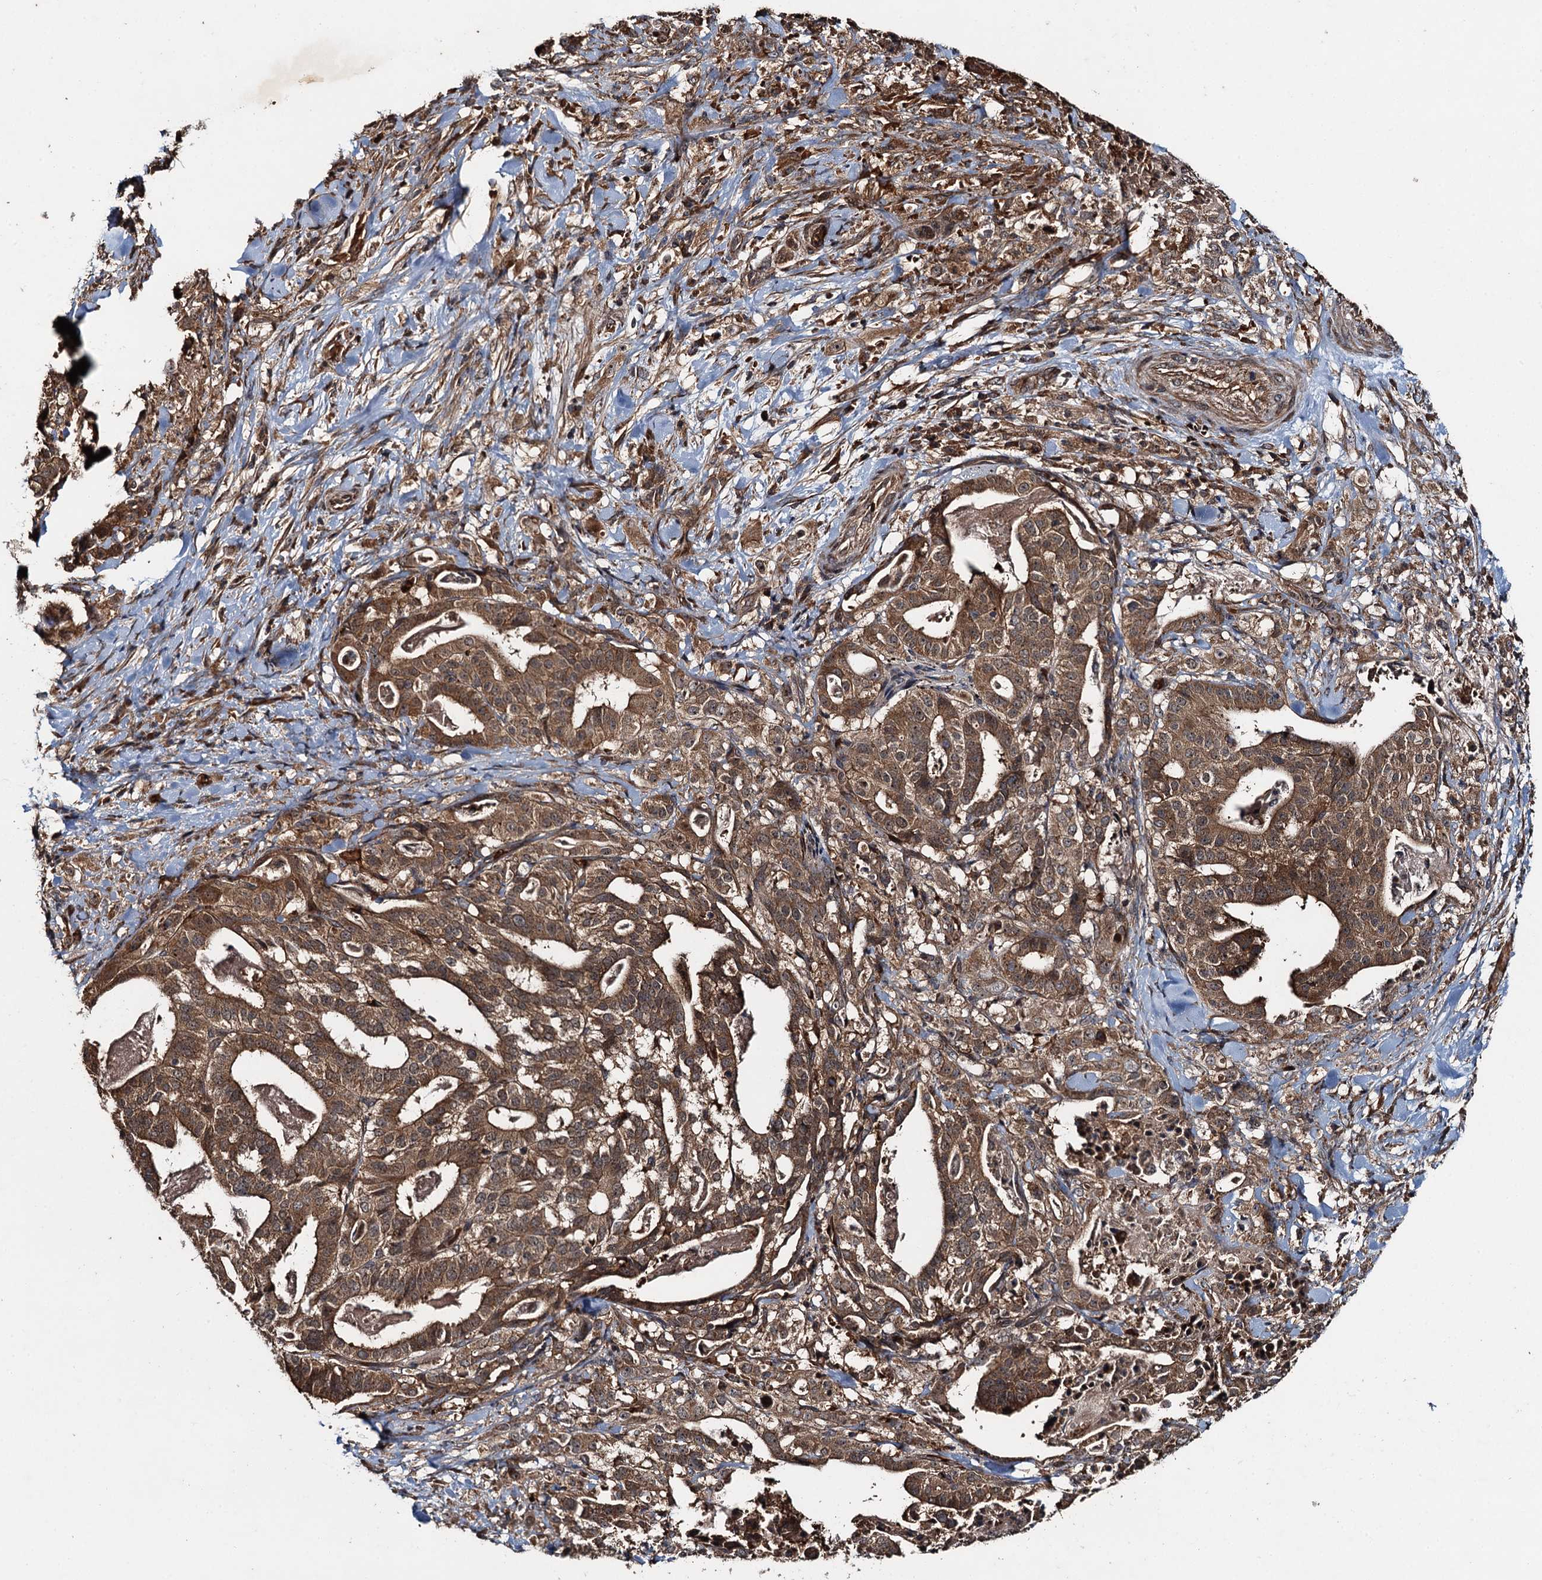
{"staining": {"intensity": "moderate", "quantity": ">75%", "location": "cytoplasmic/membranous"}, "tissue": "stomach cancer", "cell_type": "Tumor cells", "image_type": "cancer", "snomed": [{"axis": "morphology", "description": "Adenocarcinoma, NOS"}, {"axis": "topography", "description": "Stomach"}], "caption": "This histopathology image reveals immunohistochemistry staining of human stomach cancer, with medium moderate cytoplasmic/membranous positivity in approximately >75% of tumor cells.", "gene": "SNX32", "patient": {"sex": "male", "age": 48}}